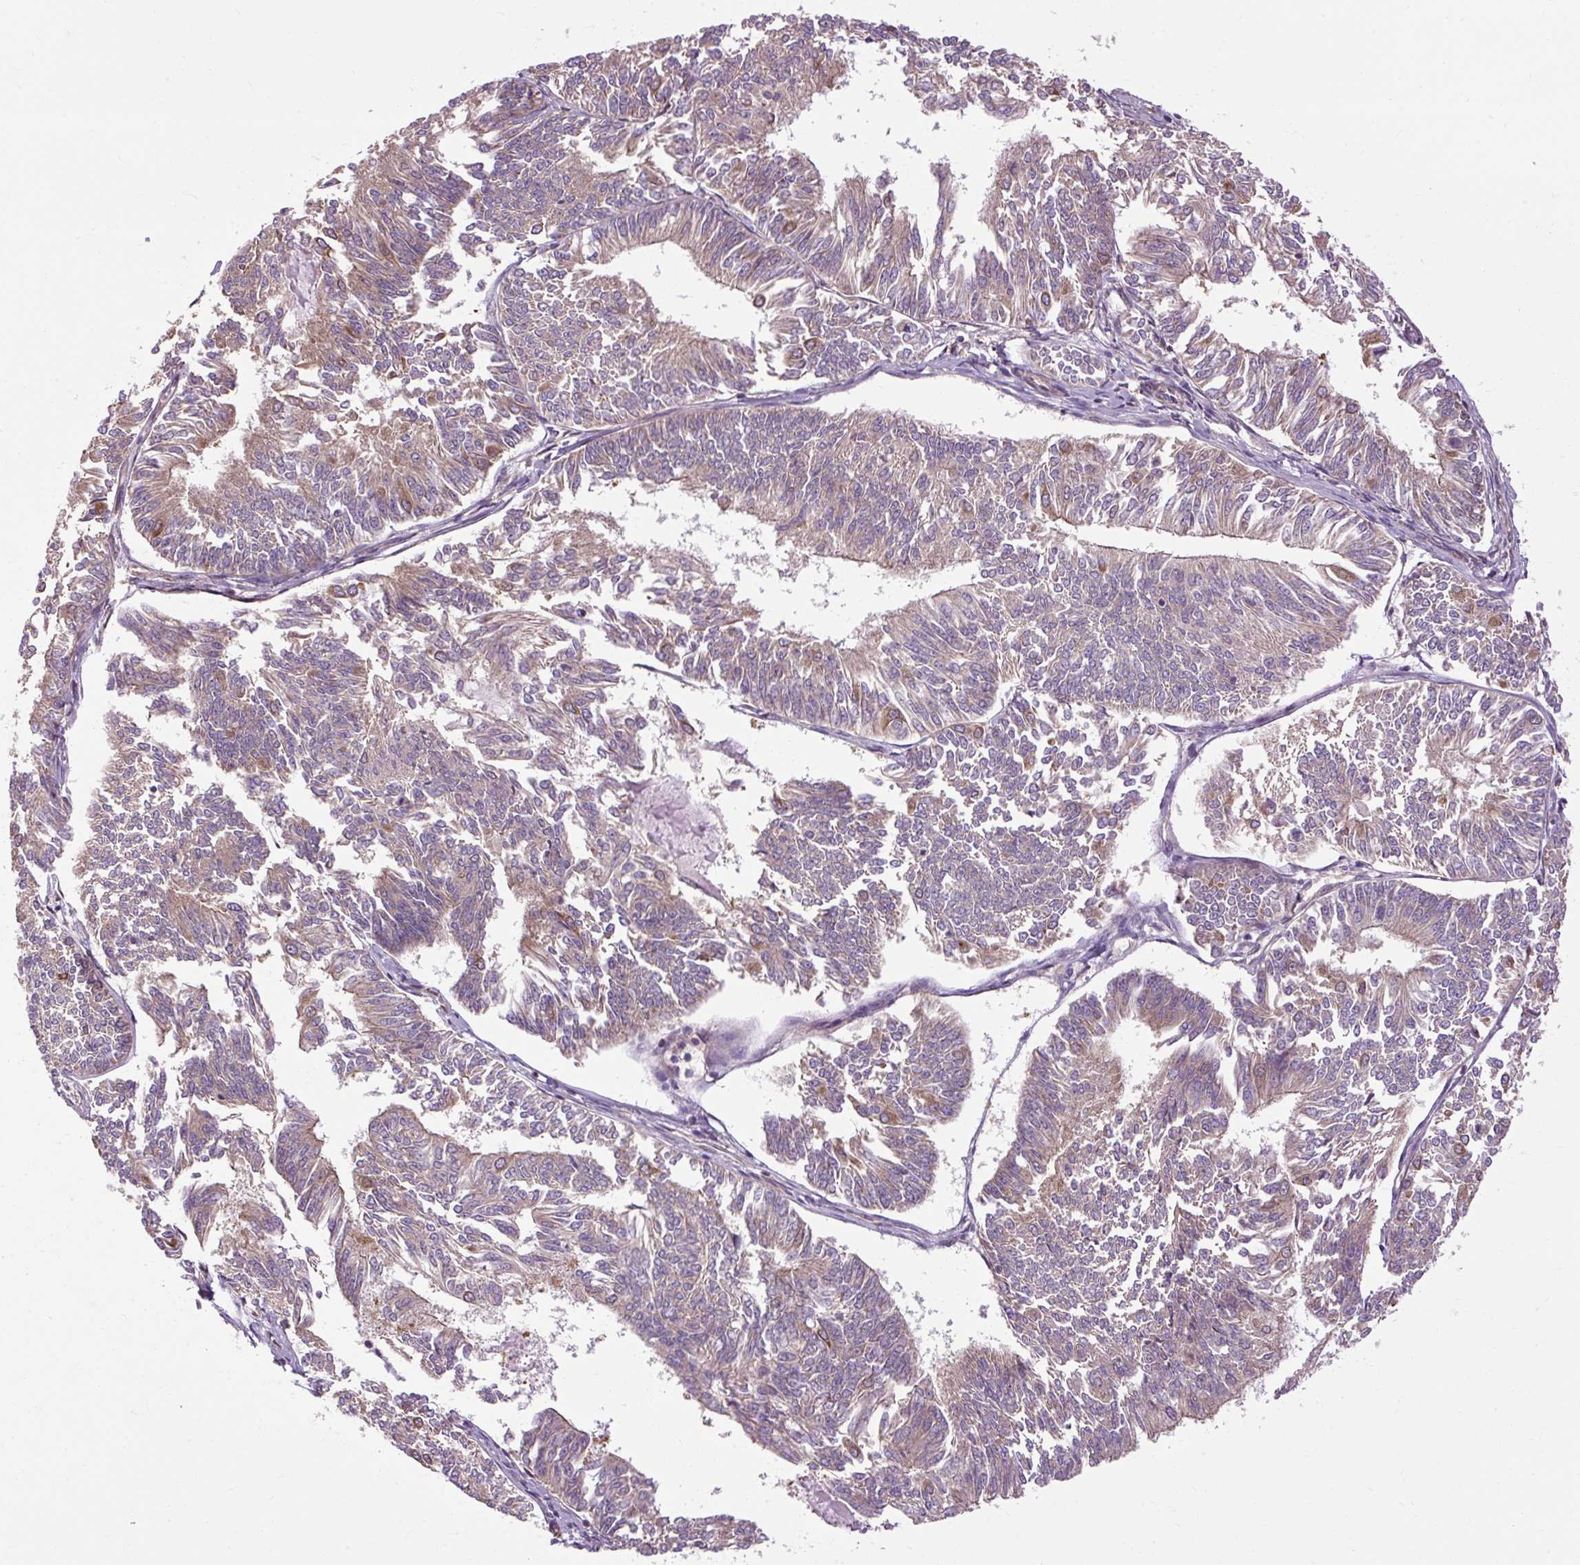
{"staining": {"intensity": "weak", "quantity": ">75%", "location": "cytoplasmic/membranous"}, "tissue": "endometrial cancer", "cell_type": "Tumor cells", "image_type": "cancer", "snomed": [{"axis": "morphology", "description": "Adenocarcinoma, NOS"}, {"axis": "topography", "description": "Endometrium"}], "caption": "Immunohistochemistry (IHC) of endometrial cancer (adenocarcinoma) reveals low levels of weak cytoplasmic/membranous staining in approximately >75% of tumor cells. Using DAB (3,3'-diaminobenzidine) (brown) and hematoxylin (blue) stains, captured at high magnification using brightfield microscopy.", "gene": "FLRT1", "patient": {"sex": "female", "age": 58}}